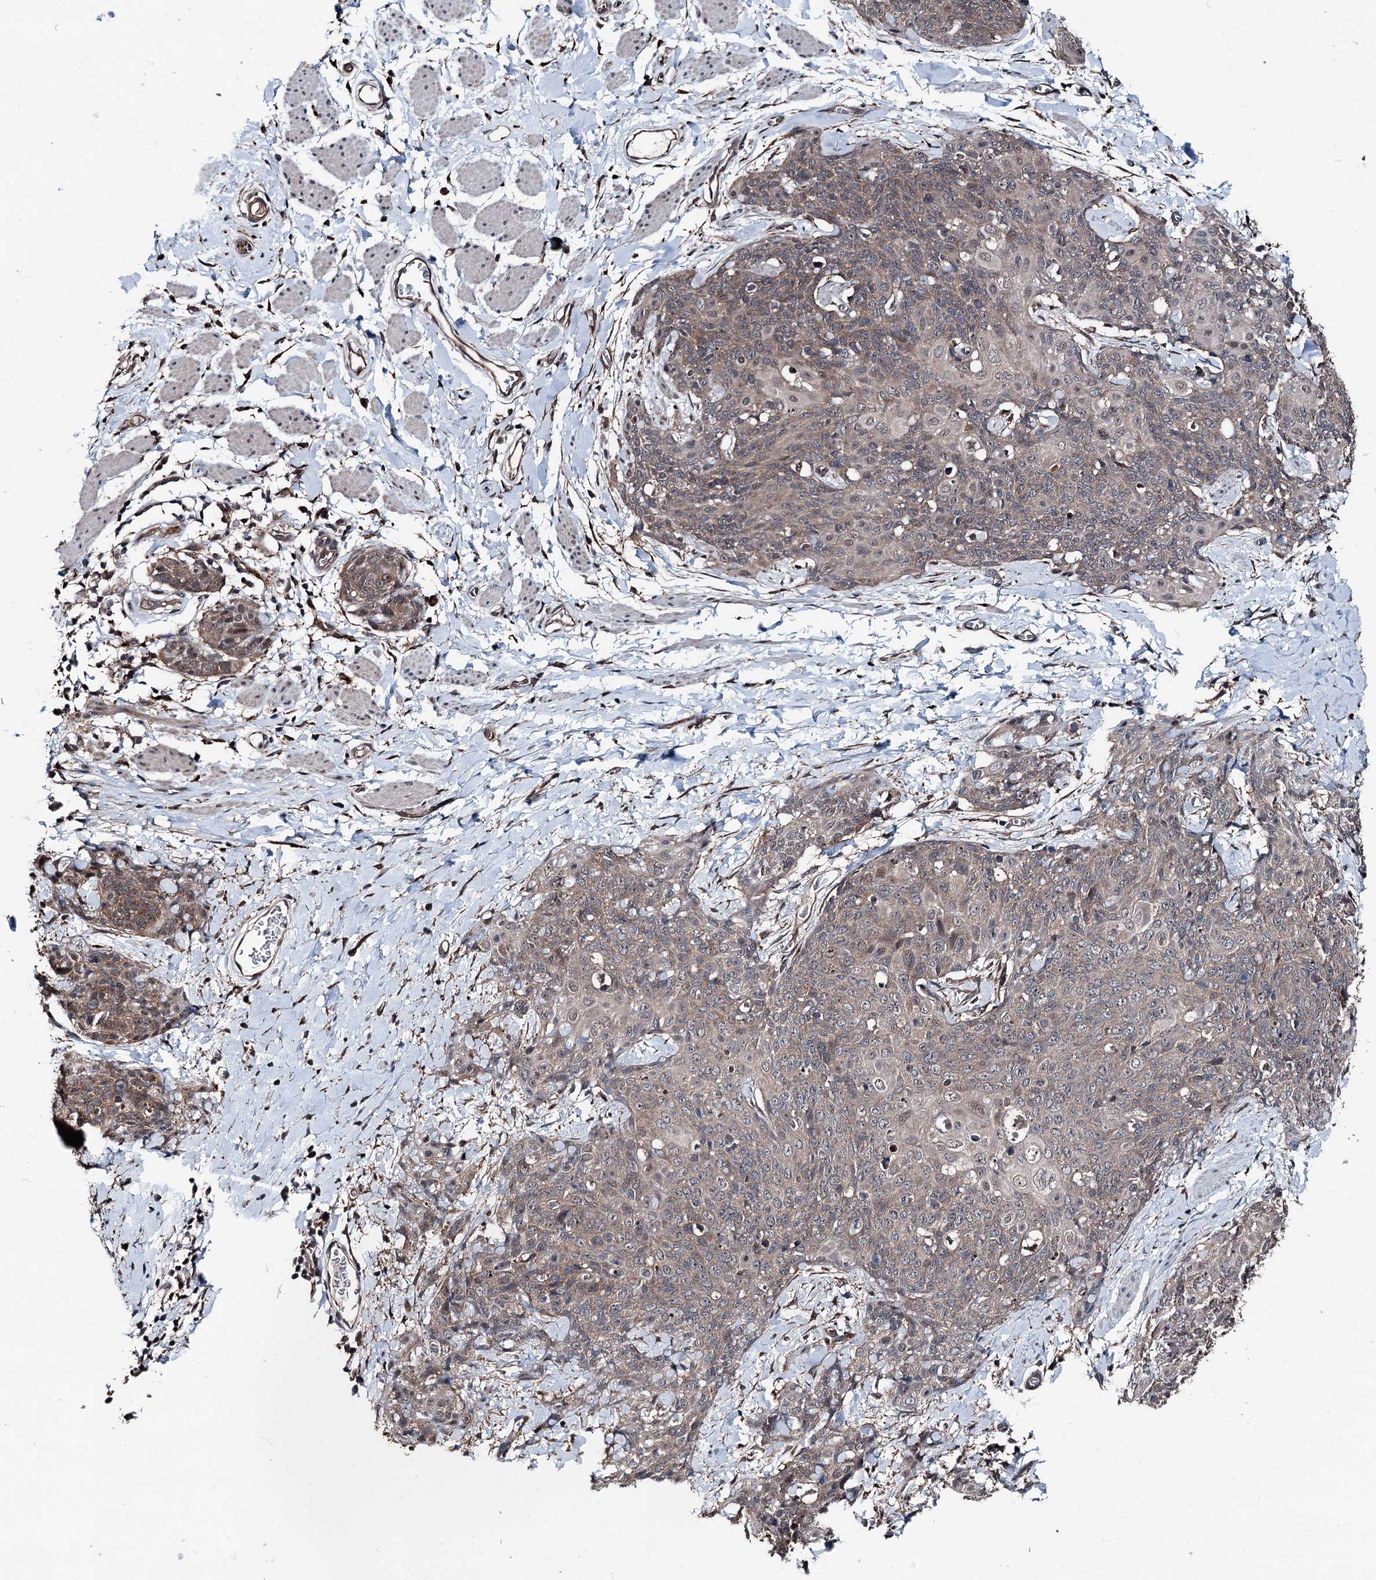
{"staining": {"intensity": "weak", "quantity": ">75%", "location": "cytoplasmic/membranous,nuclear"}, "tissue": "skin cancer", "cell_type": "Tumor cells", "image_type": "cancer", "snomed": [{"axis": "morphology", "description": "Squamous cell carcinoma, NOS"}, {"axis": "topography", "description": "Skin"}, {"axis": "topography", "description": "Vulva"}], "caption": "Weak cytoplasmic/membranous and nuclear expression is present in approximately >75% of tumor cells in skin cancer (squamous cell carcinoma). (DAB (3,3'-diaminobenzidine) IHC, brown staining for protein, blue staining for nuclei).", "gene": "PSMD13", "patient": {"sex": "female", "age": 85}}